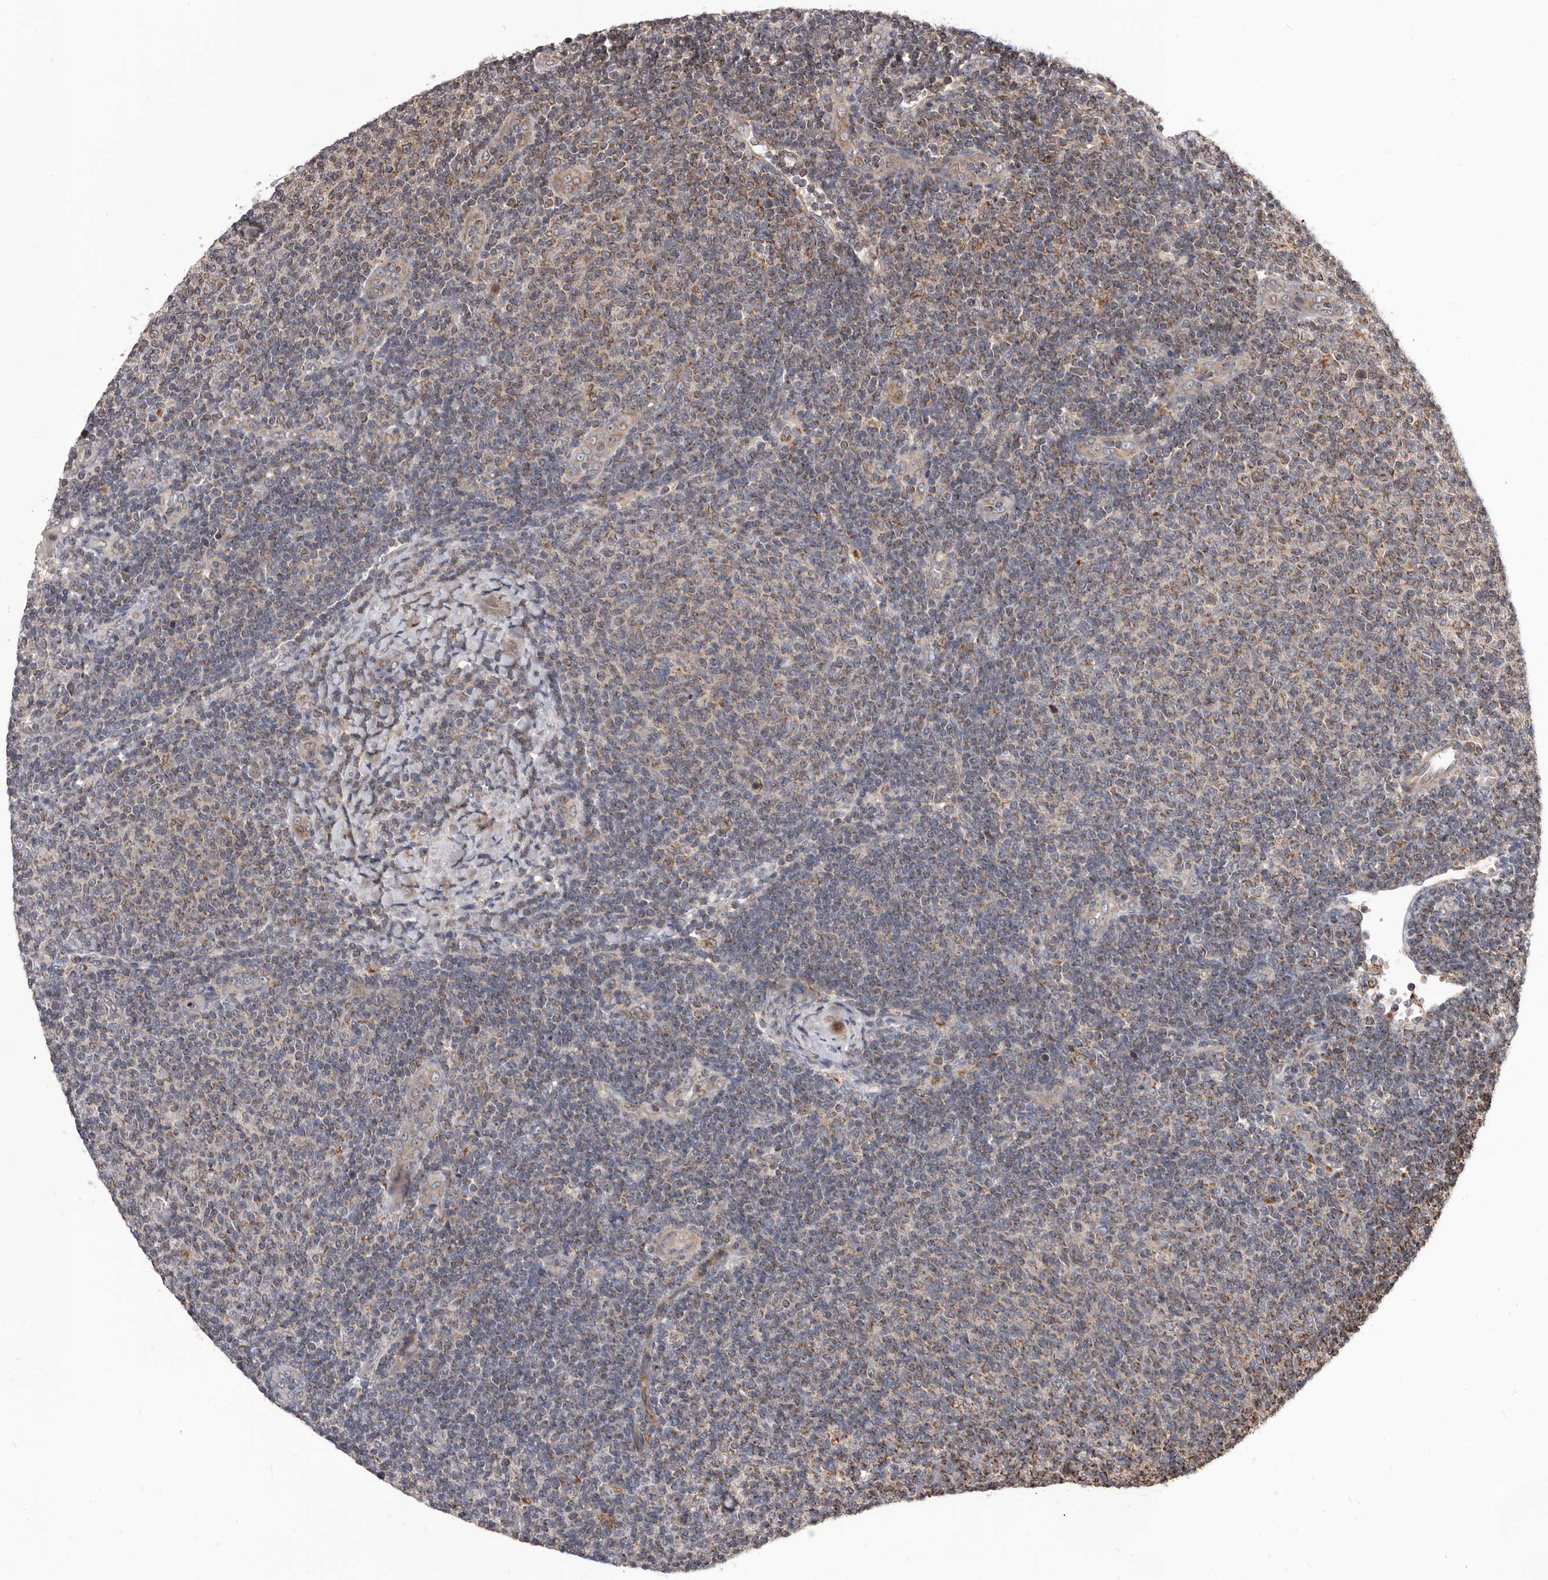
{"staining": {"intensity": "weak", "quantity": "25%-75%", "location": "cytoplasmic/membranous"}, "tissue": "lymphoma", "cell_type": "Tumor cells", "image_type": "cancer", "snomed": [{"axis": "morphology", "description": "Malignant lymphoma, non-Hodgkin's type, Low grade"}, {"axis": "topography", "description": "Lymph node"}], "caption": "Protein analysis of low-grade malignant lymphoma, non-Hodgkin's type tissue shows weak cytoplasmic/membranous expression in approximately 25%-75% of tumor cells.", "gene": "MAP3K14", "patient": {"sex": "male", "age": 66}}